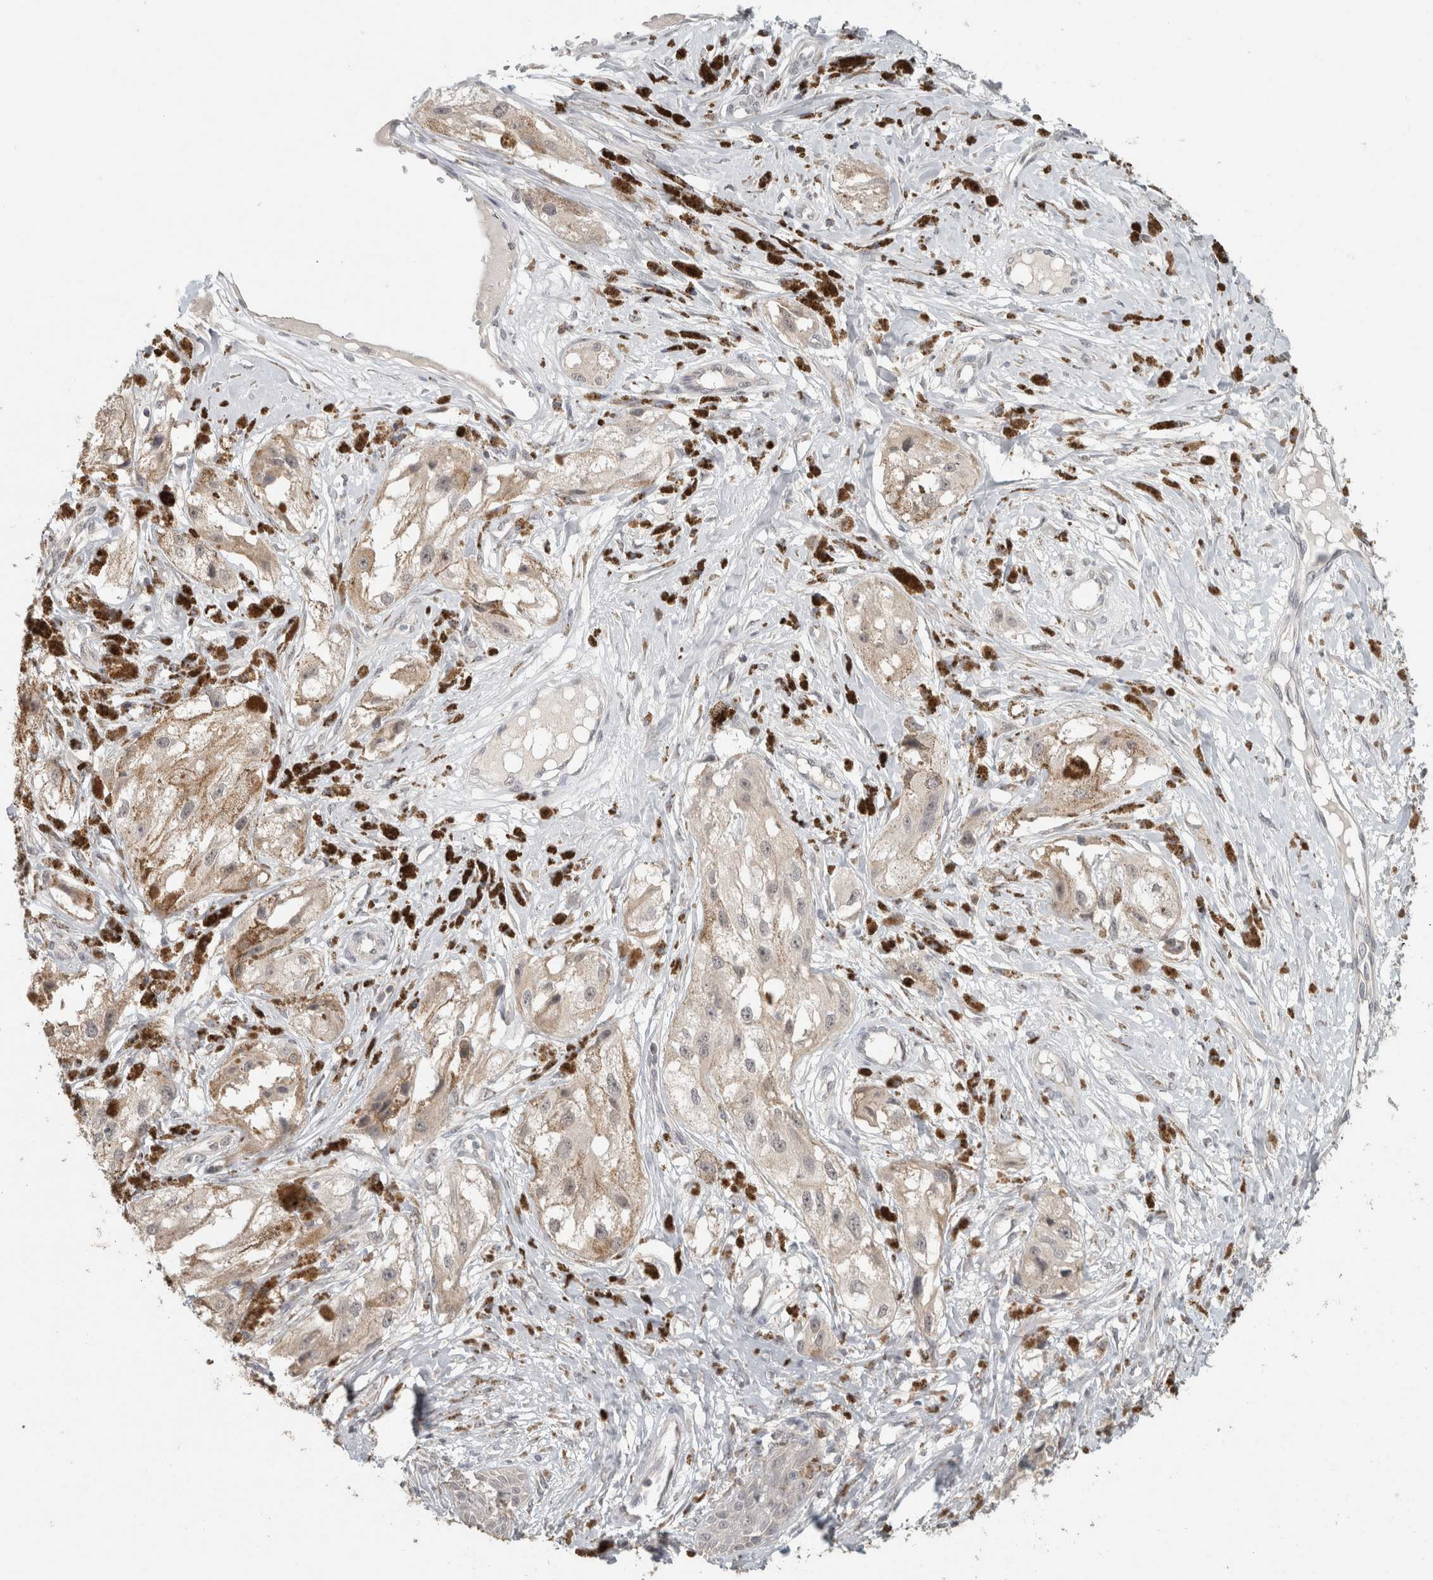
{"staining": {"intensity": "weak", "quantity": "<25%", "location": "cytoplasmic/membranous"}, "tissue": "melanoma", "cell_type": "Tumor cells", "image_type": "cancer", "snomed": [{"axis": "morphology", "description": "Malignant melanoma, NOS"}, {"axis": "topography", "description": "Skin"}], "caption": "High magnification brightfield microscopy of melanoma stained with DAB (brown) and counterstained with hematoxylin (blue): tumor cells show no significant expression.", "gene": "TRAT1", "patient": {"sex": "male", "age": 88}}